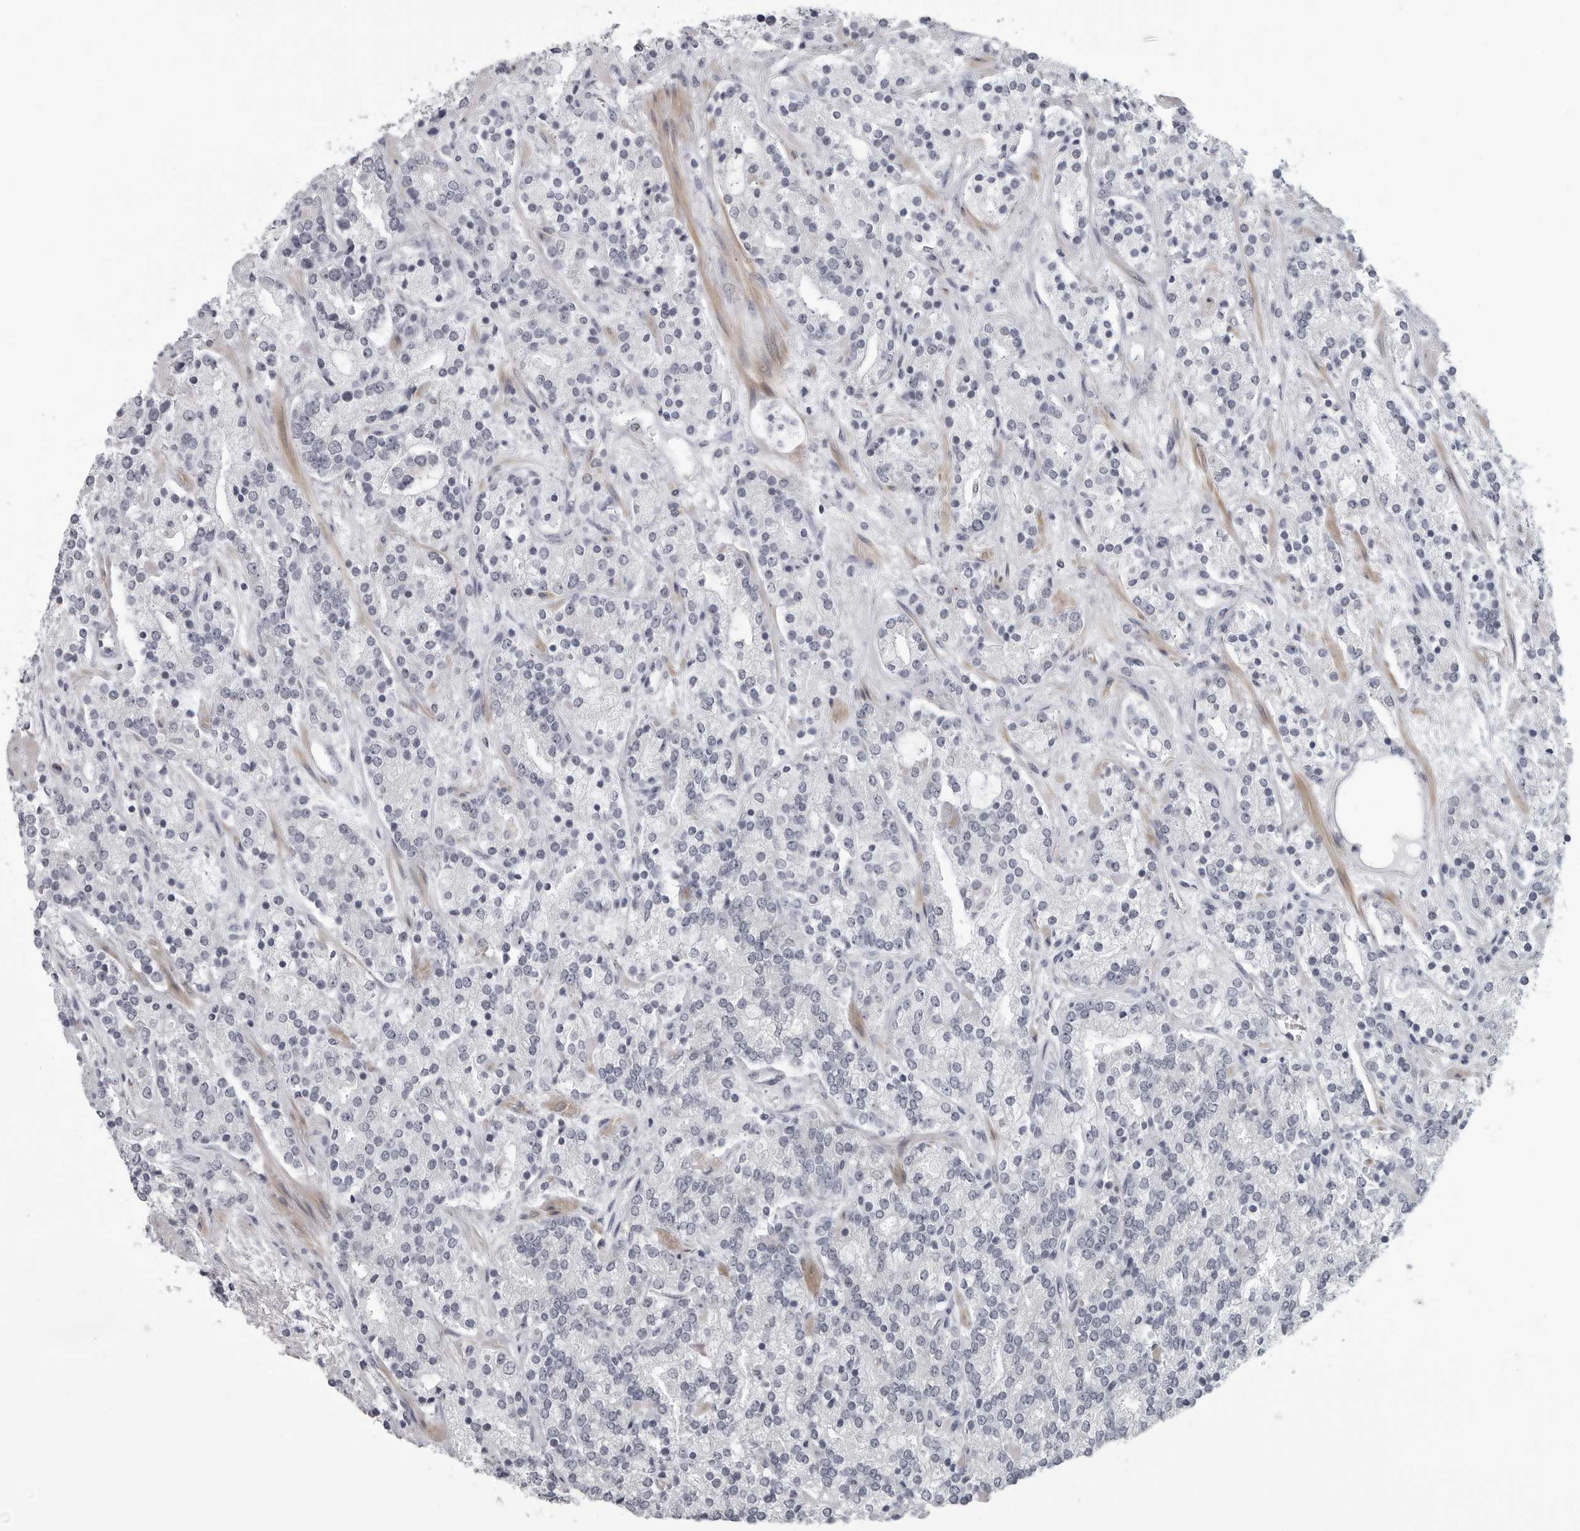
{"staining": {"intensity": "negative", "quantity": "none", "location": "none"}, "tissue": "prostate cancer", "cell_type": "Tumor cells", "image_type": "cancer", "snomed": [{"axis": "morphology", "description": "Adenocarcinoma, High grade"}, {"axis": "topography", "description": "Prostate"}], "caption": "This is a micrograph of IHC staining of prostate cancer (high-grade adenocarcinoma), which shows no staining in tumor cells.", "gene": "OPLAH", "patient": {"sex": "male", "age": 71}}